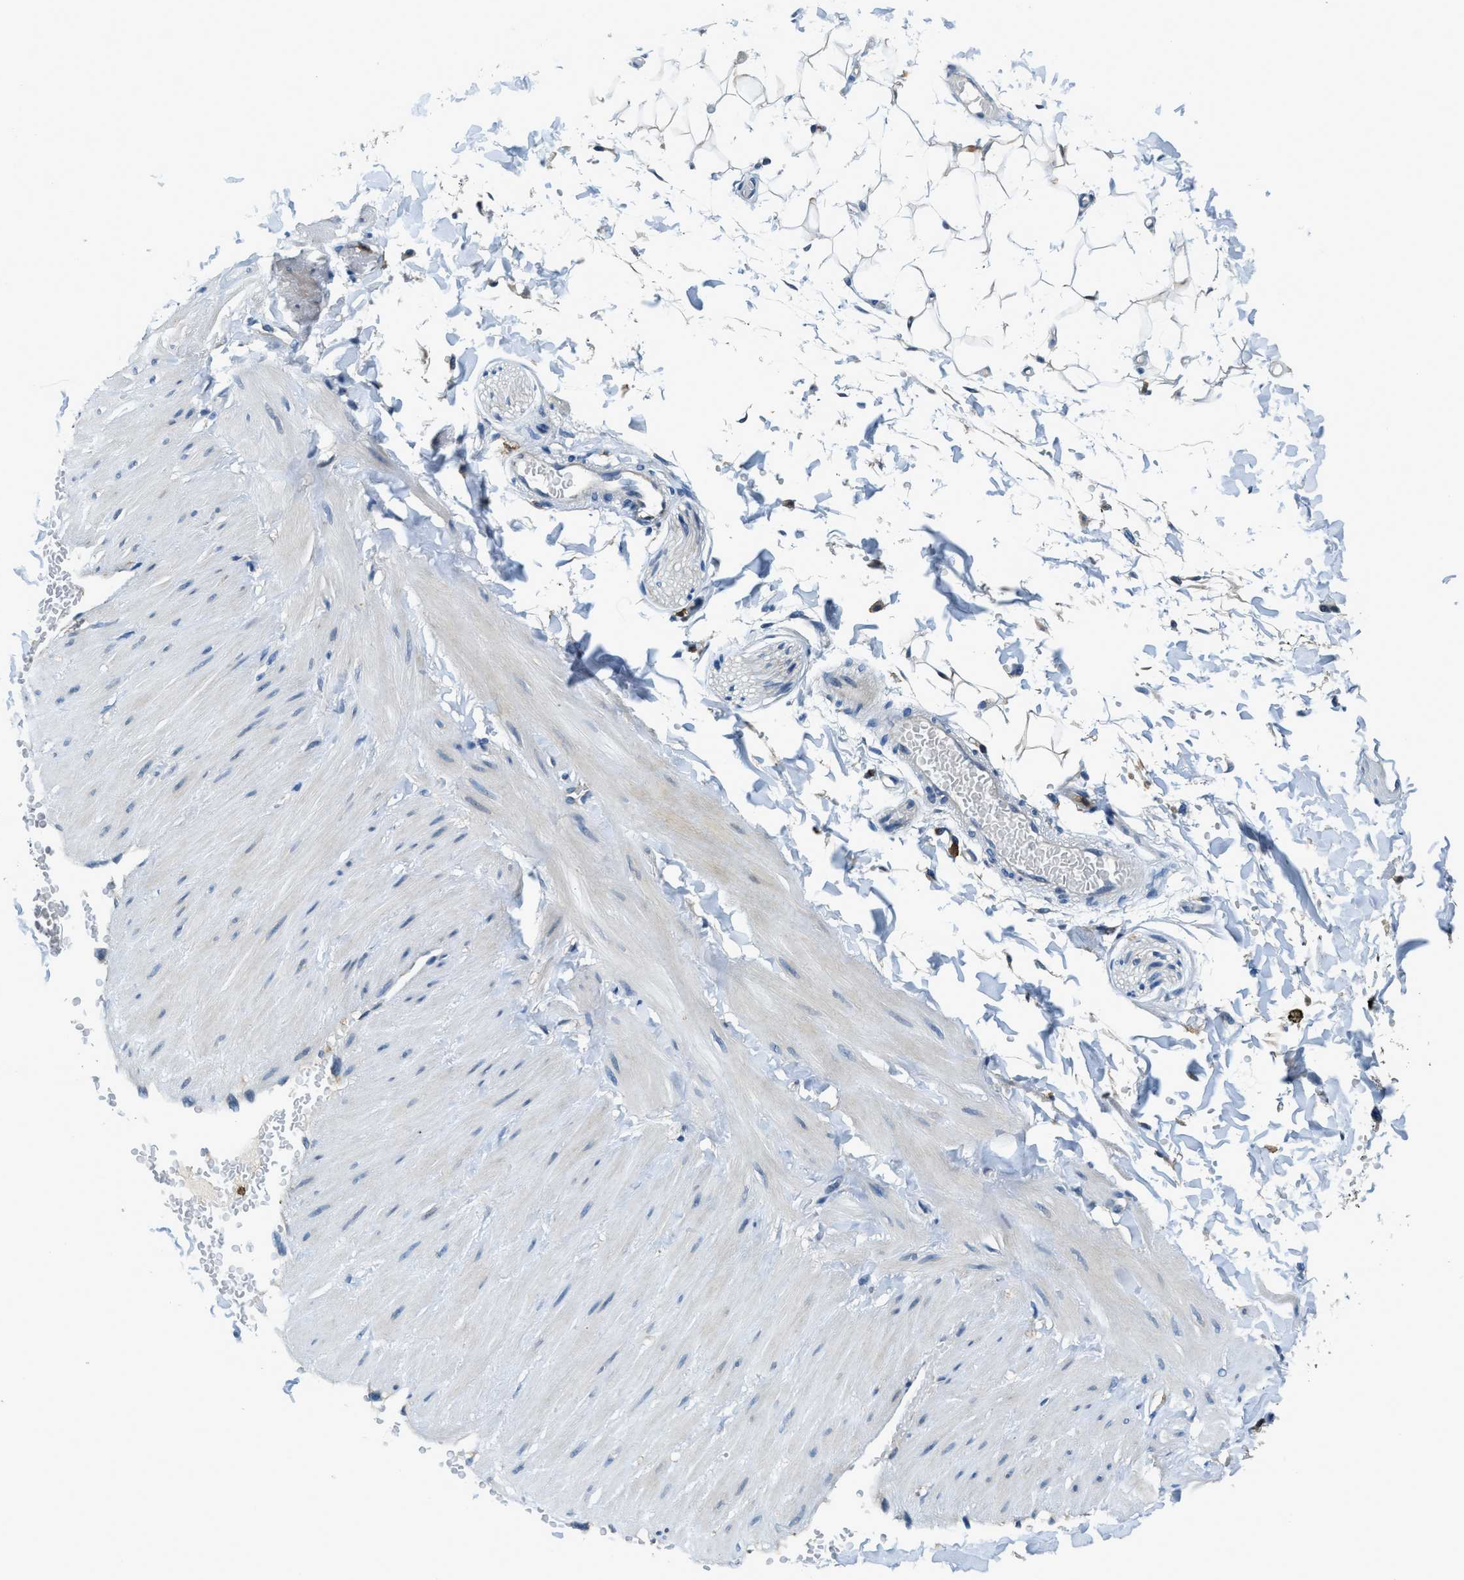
{"staining": {"intensity": "weak", "quantity": "<25%", "location": "cytoplasmic/membranous"}, "tissue": "adipose tissue", "cell_type": "Adipocytes", "image_type": "normal", "snomed": [{"axis": "morphology", "description": "Normal tissue, NOS"}, {"axis": "topography", "description": "Adipose tissue"}, {"axis": "topography", "description": "Vascular tissue"}, {"axis": "topography", "description": "Peripheral nerve tissue"}], "caption": "IHC photomicrograph of benign human adipose tissue stained for a protein (brown), which exhibits no positivity in adipocytes. Nuclei are stained in blue.", "gene": "MYO1G", "patient": {"sex": "male", "age": 25}}